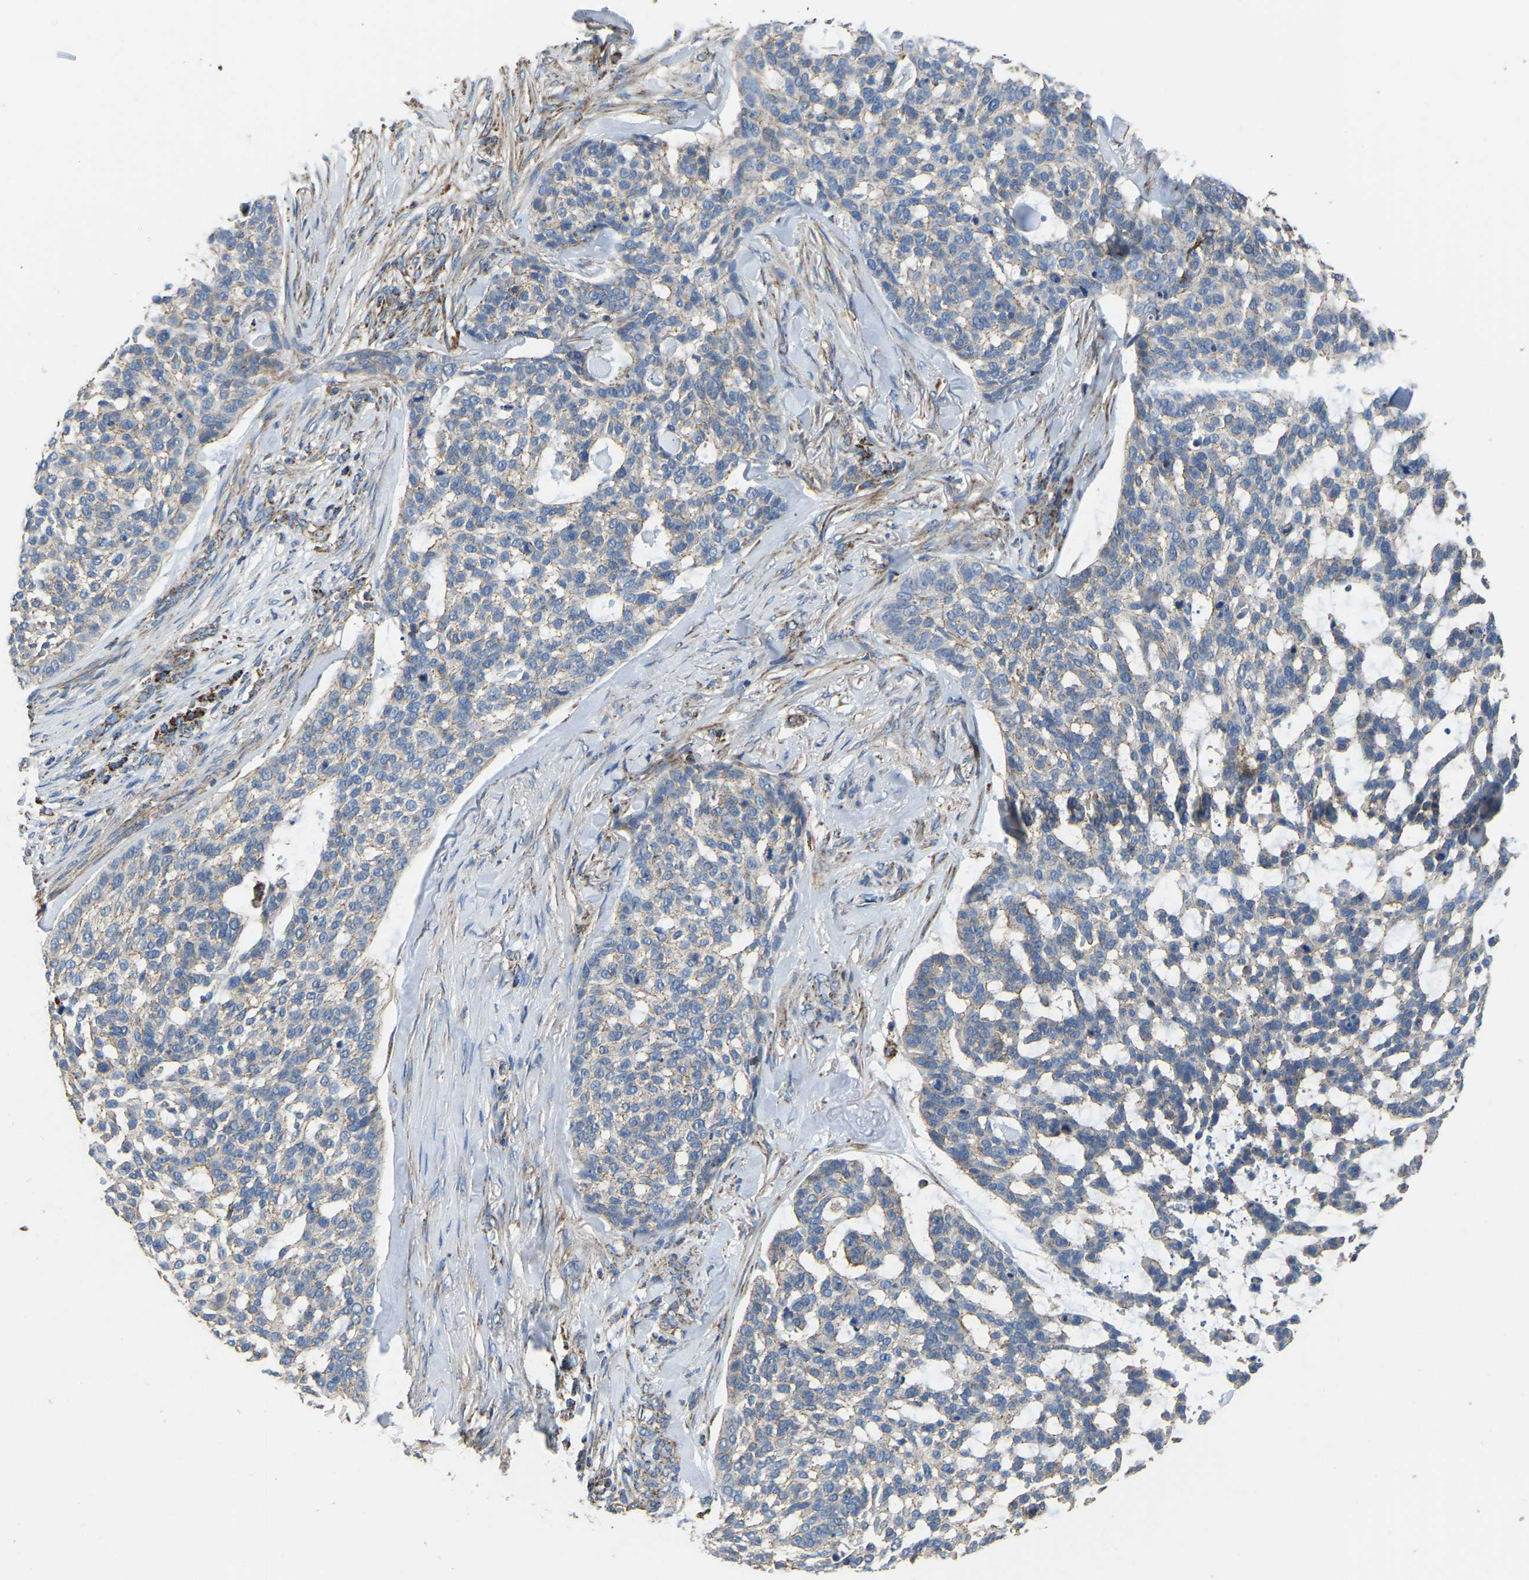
{"staining": {"intensity": "weak", "quantity": "25%-75%", "location": "cytoplasmic/membranous"}, "tissue": "skin cancer", "cell_type": "Tumor cells", "image_type": "cancer", "snomed": [{"axis": "morphology", "description": "Basal cell carcinoma"}, {"axis": "topography", "description": "Skin"}], "caption": "Skin cancer stained with DAB IHC reveals low levels of weak cytoplasmic/membranous staining in approximately 25%-75% of tumor cells.", "gene": "ETFA", "patient": {"sex": "female", "age": 64}}